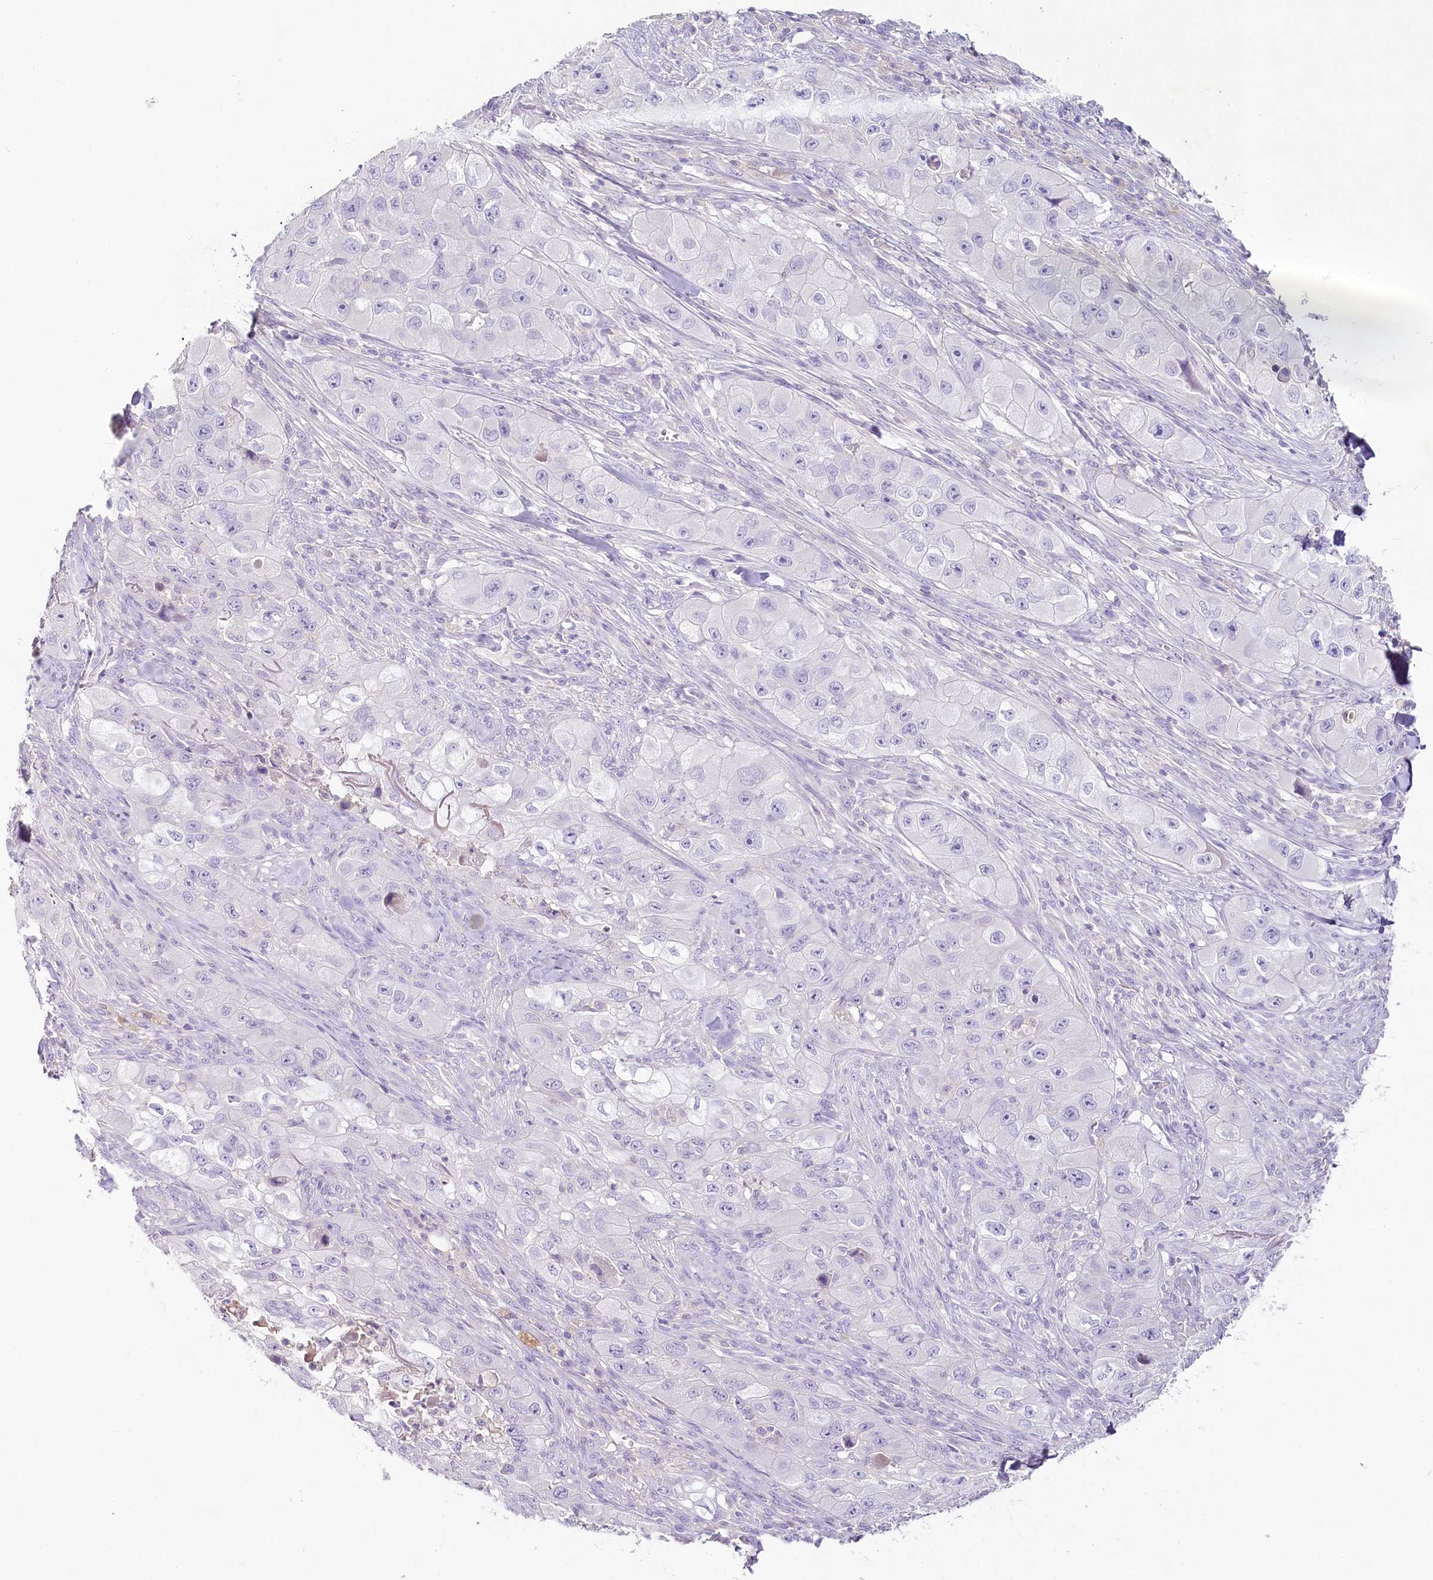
{"staining": {"intensity": "negative", "quantity": "none", "location": "none"}, "tissue": "skin cancer", "cell_type": "Tumor cells", "image_type": "cancer", "snomed": [{"axis": "morphology", "description": "Squamous cell carcinoma, NOS"}, {"axis": "topography", "description": "Skin"}, {"axis": "topography", "description": "Subcutis"}], "caption": "Squamous cell carcinoma (skin) stained for a protein using IHC displays no staining tumor cells.", "gene": "HPD", "patient": {"sex": "male", "age": 73}}